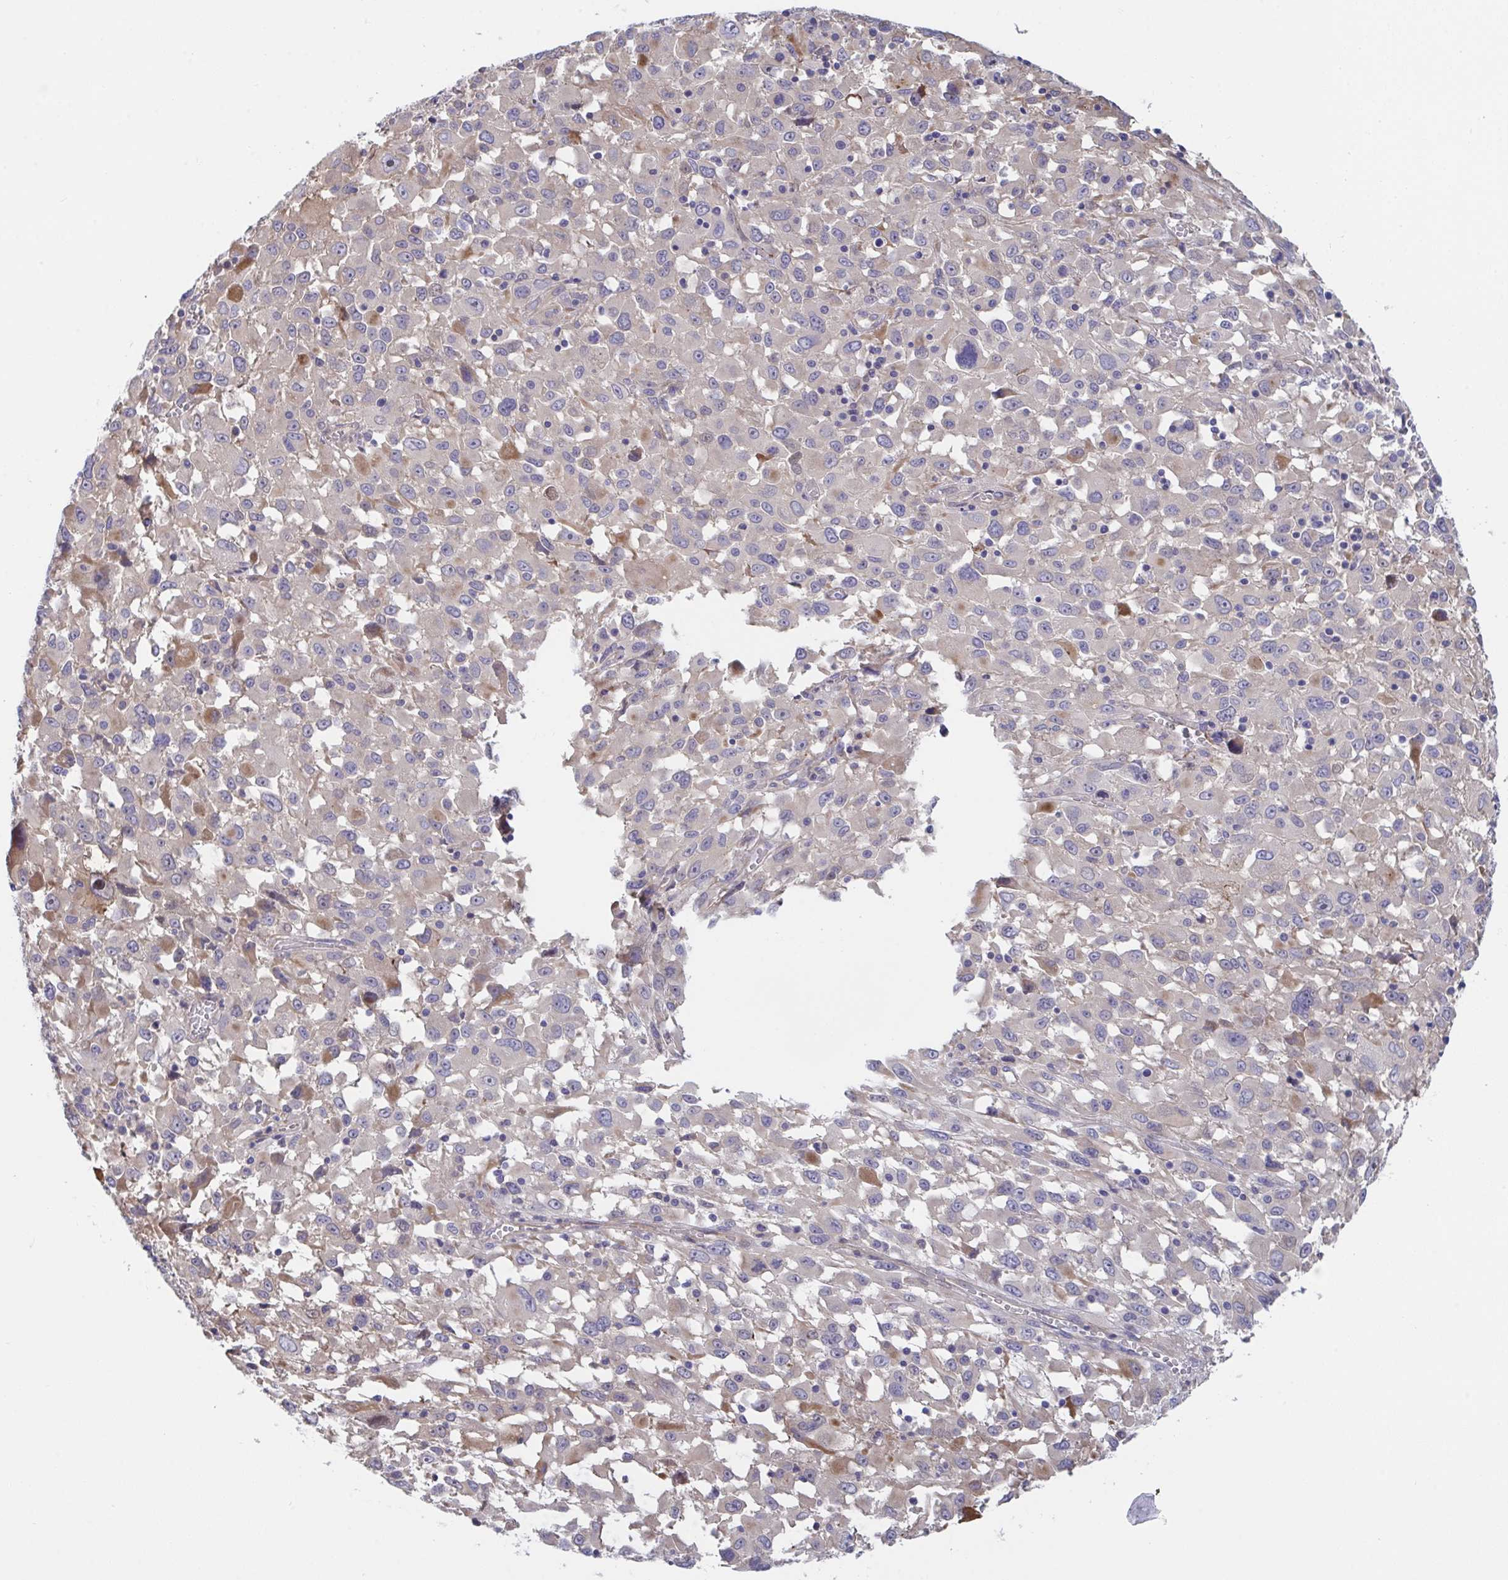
{"staining": {"intensity": "moderate", "quantity": "<25%", "location": "cytoplasmic/membranous"}, "tissue": "melanoma", "cell_type": "Tumor cells", "image_type": "cancer", "snomed": [{"axis": "morphology", "description": "Malignant melanoma, Metastatic site"}, {"axis": "topography", "description": "Soft tissue"}], "caption": "There is low levels of moderate cytoplasmic/membranous positivity in tumor cells of melanoma, as demonstrated by immunohistochemical staining (brown color).", "gene": "P2RX3", "patient": {"sex": "male", "age": 50}}